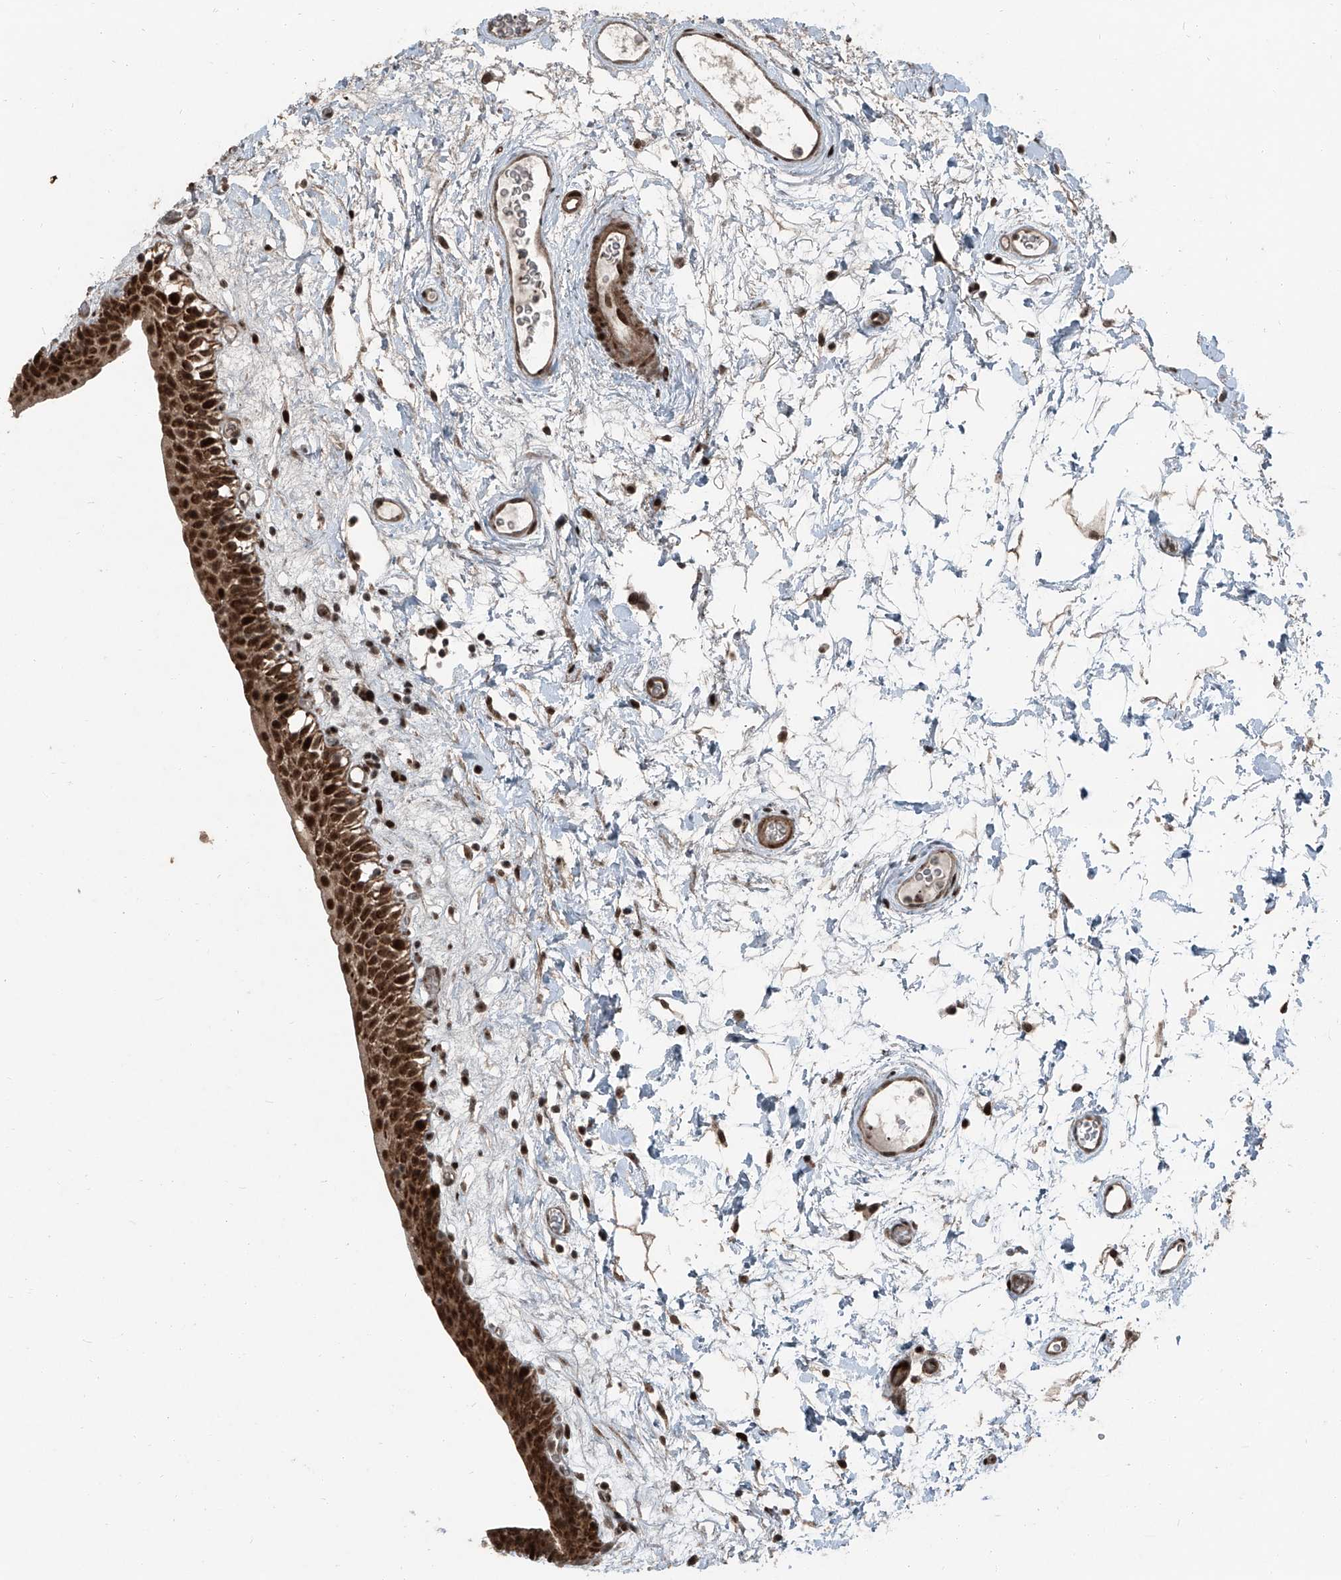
{"staining": {"intensity": "strong", "quantity": ">75%", "location": "nuclear"}, "tissue": "urinary bladder", "cell_type": "Urothelial cells", "image_type": "normal", "snomed": [{"axis": "morphology", "description": "Normal tissue, NOS"}, {"axis": "topography", "description": "Urinary bladder"}], "caption": "Approximately >75% of urothelial cells in normal human urinary bladder reveal strong nuclear protein staining as visualized by brown immunohistochemical staining.", "gene": "ZNF570", "patient": {"sex": "male", "age": 83}}